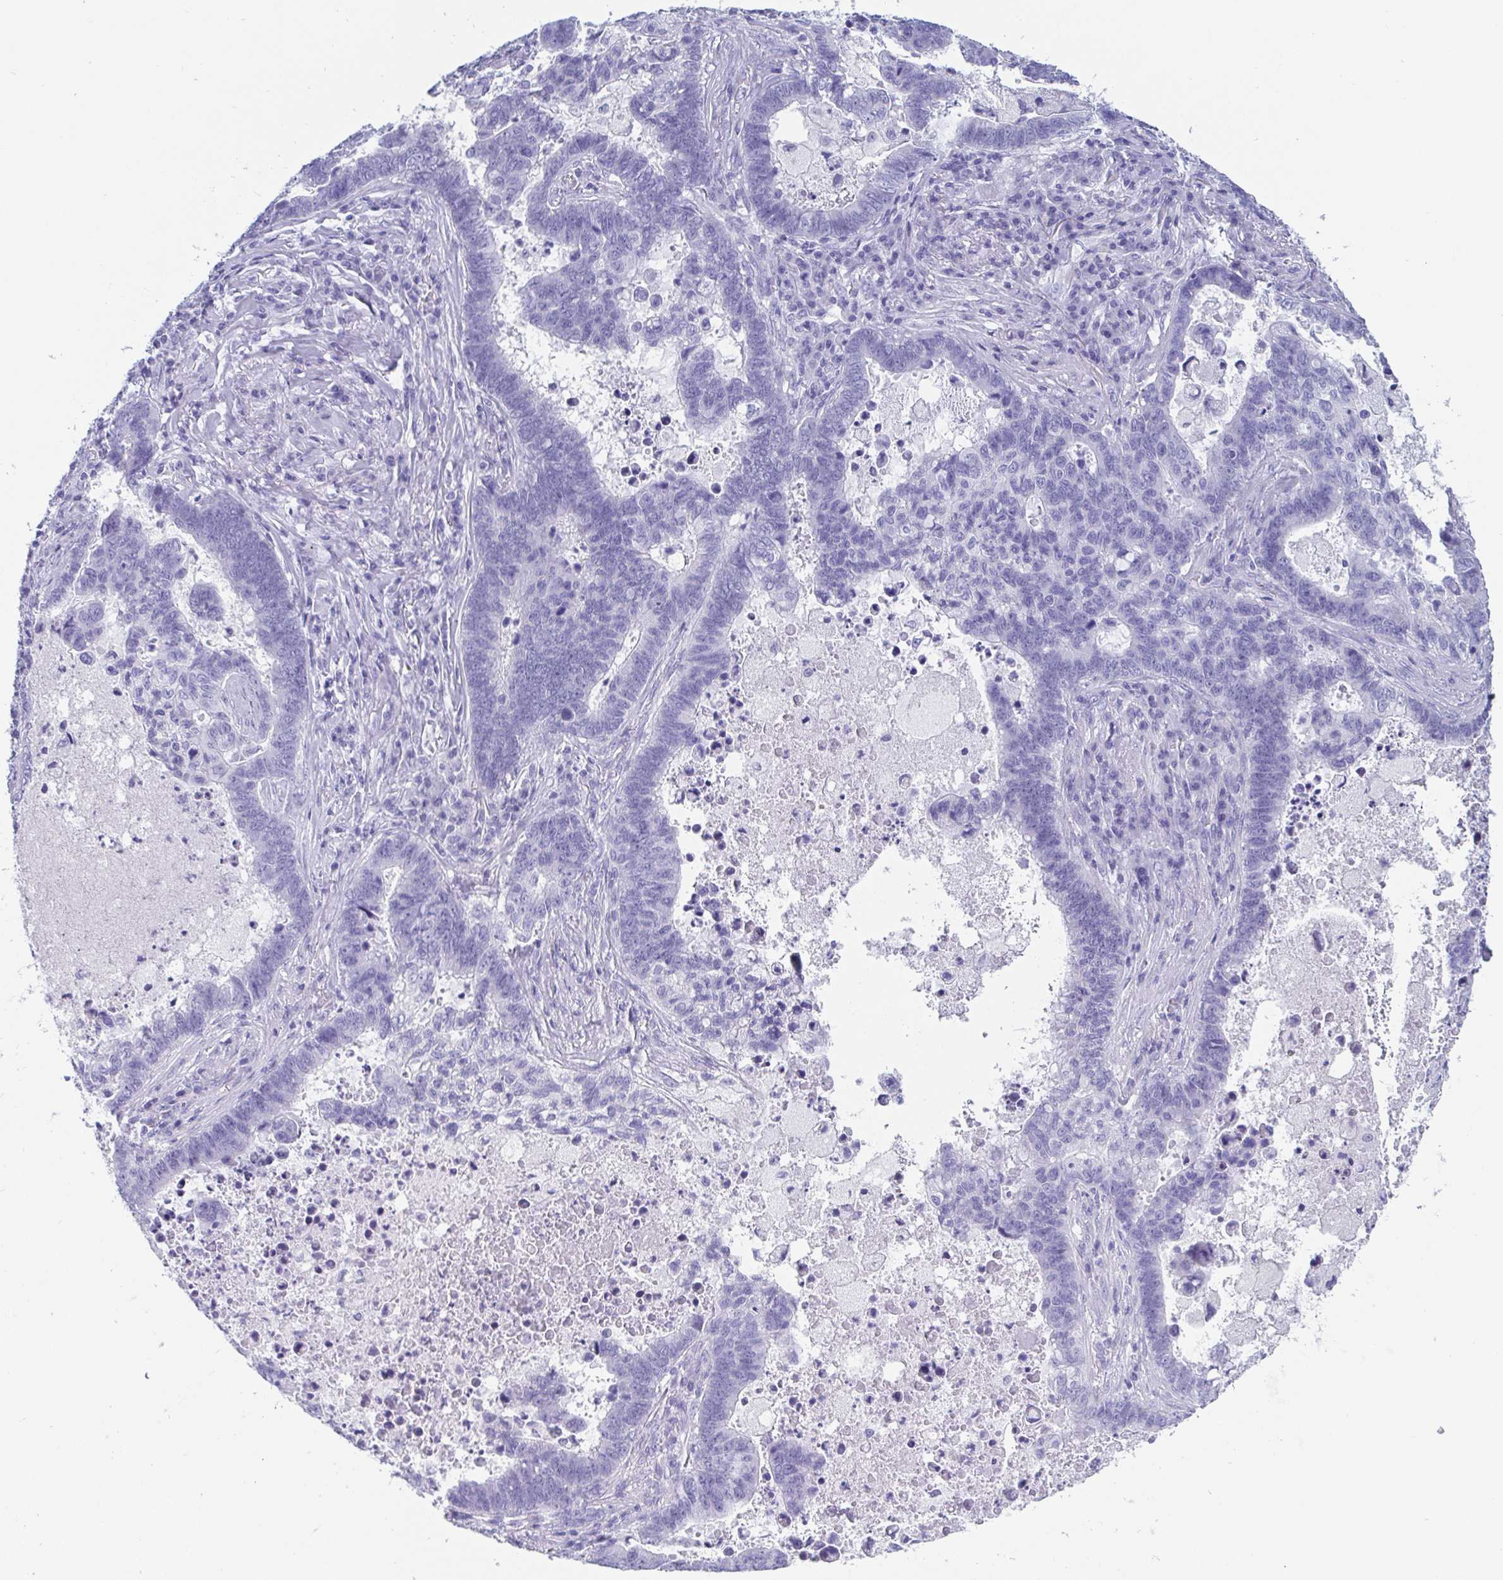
{"staining": {"intensity": "negative", "quantity": "none", "location": "none"}, "tissue": "lung cancer", "cell_type": "Tumor cells", "image_type": "cancer", "snomed": [{"axis": "morphology", "description": "Aneuploidy"}, {"axis": "morphology", "description": "Adenocarcinoma, NOS"}, {"axis": "morphology", "description": "Adenocarcinoma primary or metastatic"}, {"axis": "topography", "description": "Lung"}], "caption": "Immunohistochemical staining of human lung cancer (adenocarcinoma) shows no significant expression in tumor cells.", "gene": "SCGN", "patient": {"sex": "female", "age": 75}}